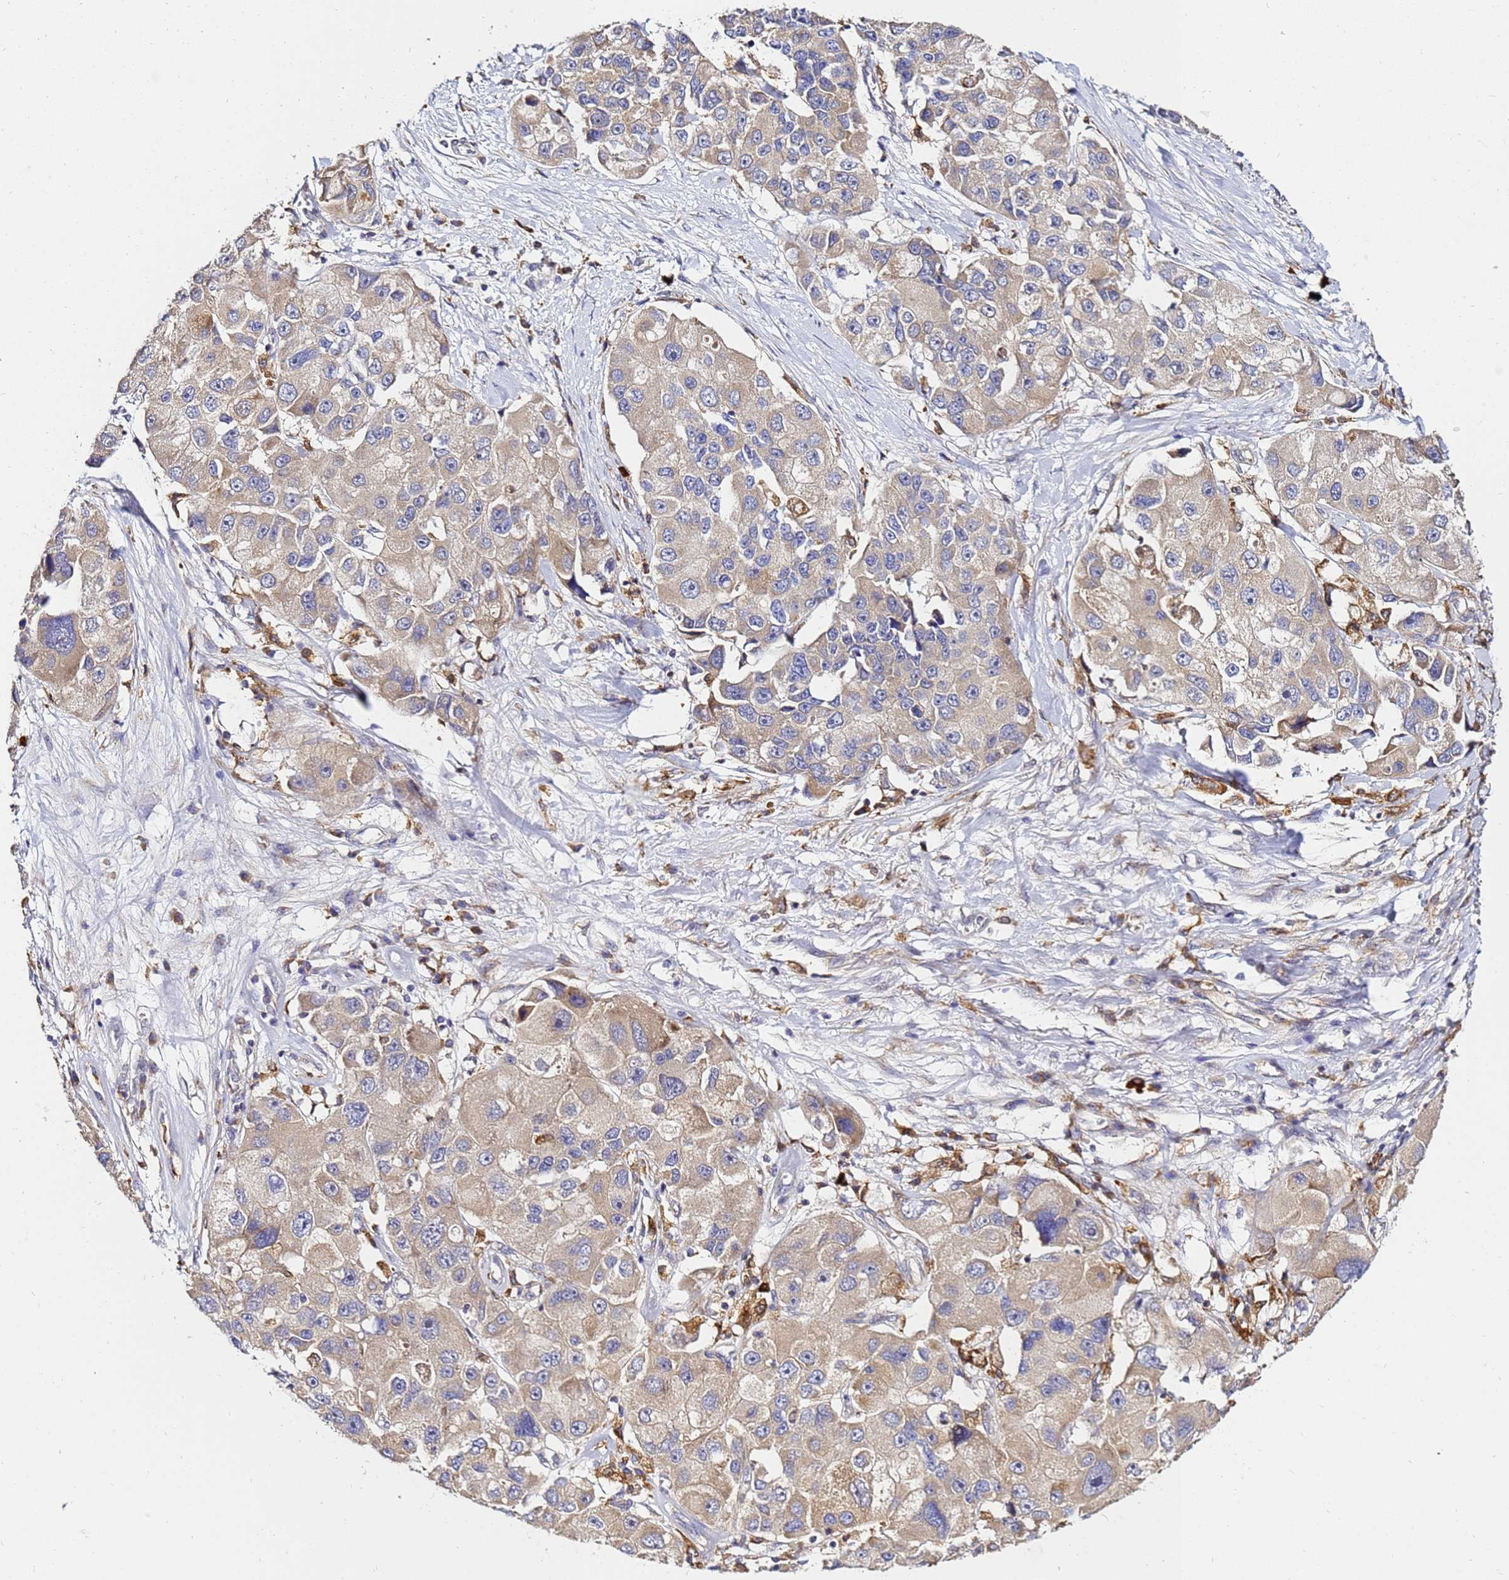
{"staining": {"intensity": "weak", "quantity": ">75%", "location": "cytoplasmic/membranous"}, "tissue": "lung cancer", "cell_type": "Tumor cells", "image_type": "cancer", "snomed": [{"axis": "morphology", "description": "Adenocarcinoma, NOS"}, {"axis": "topography", "description": "Lung"}], "caption": "The micrograph demonstrates staining of lung cancer (adenocarcinoma), revealing weak cytoplasmic/membranous protein staining (brown color) within tumor cells.", "gene": "ADPGK", "patient": {"sex": "female", "age": 54}}